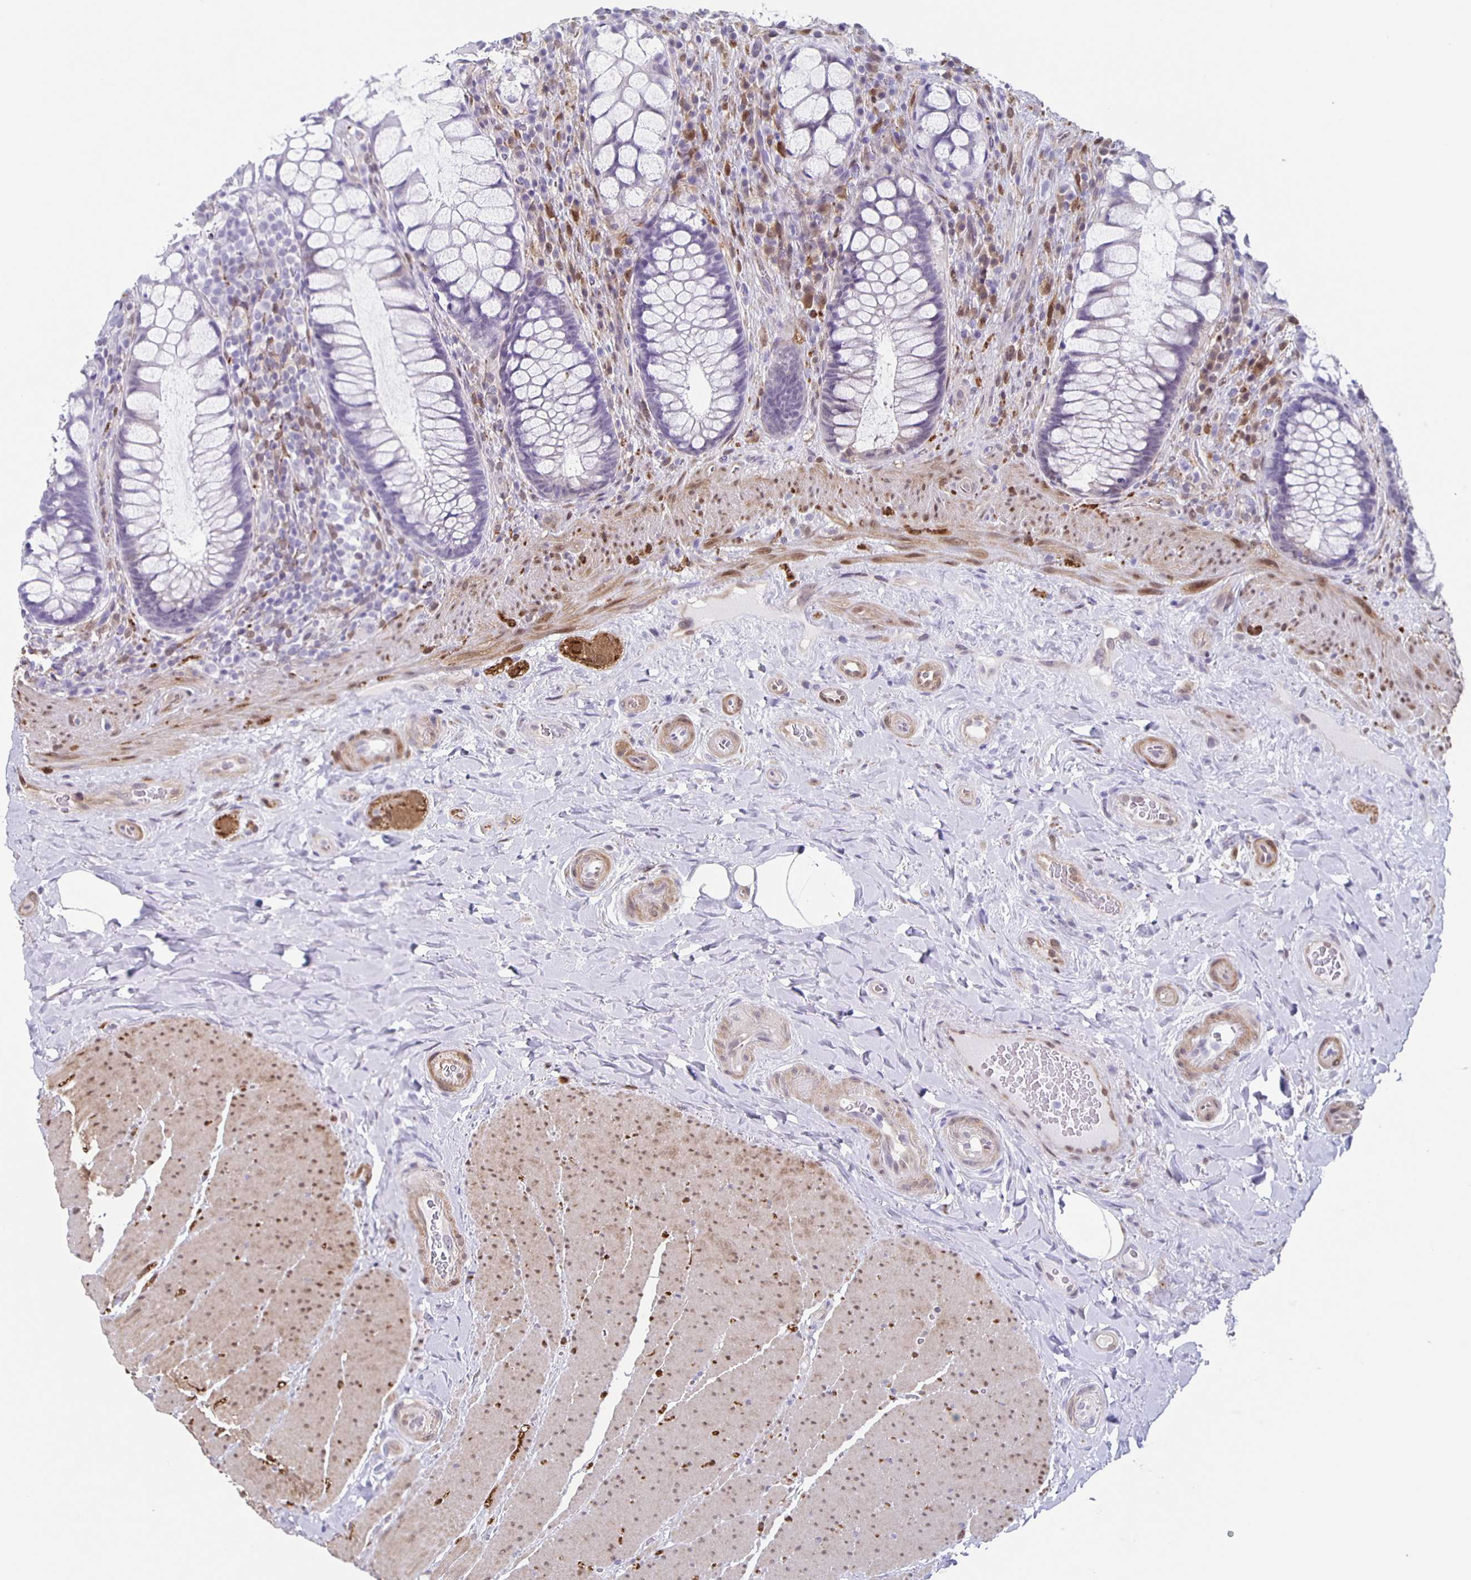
{"staining": {"intensity": "negative", "quantity": "none", "location": "none"}, "tissue": "rectum", "cell_type": "Glandular cells", "image_type": "normal", "snomed": [{"axis": "morphology", "description": "Normal tissue, NOS"}, {"axis": "topography", "description": "Rectum"}], "caption": "Rectum was stained to show a protein in brown. There is no significant positivity in glandular cells. Nuclei are stained in blue.", "gene": "TPPP", "patient": {"sex": "female", "age": 58}}